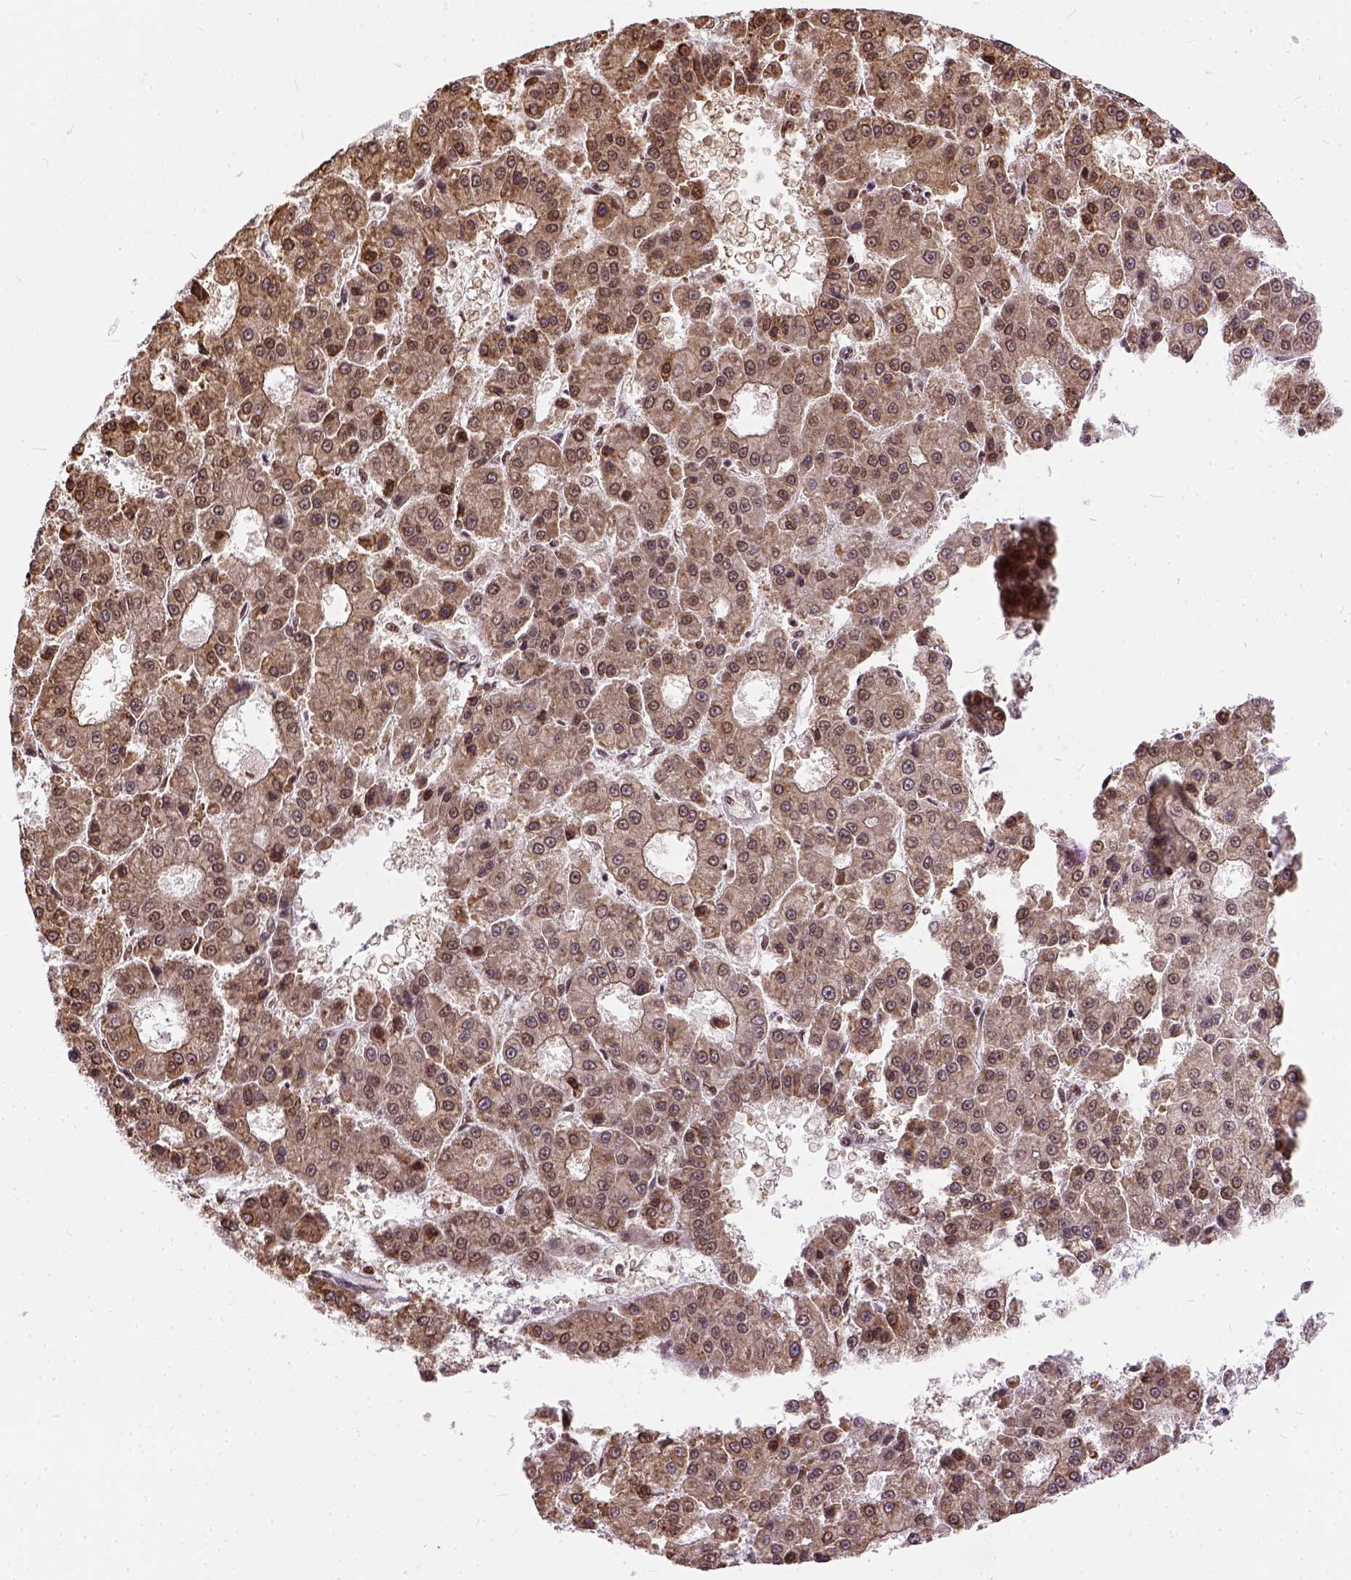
{"staining": {"intensity": "moderate", "quantity": "25%-75%", "location": "nuclear"}, "tissue": "liver cancer", "cell_type": "Tumor cells", "image_type": "cancer", "snomed": [{"axis": "morphology", "description": "Carcinoma, Hepatocellular, NOS"}, {"axis": "topography", "description": "Liver"}], "caption": "Hepatocellular carcinoma (liver) stained for a protein (brown) shows moderate nuclear positive staining in about 25%-75% of tumor cells.", "gene": "NACC1", "patient": {"sex": "male", "age": 70}}